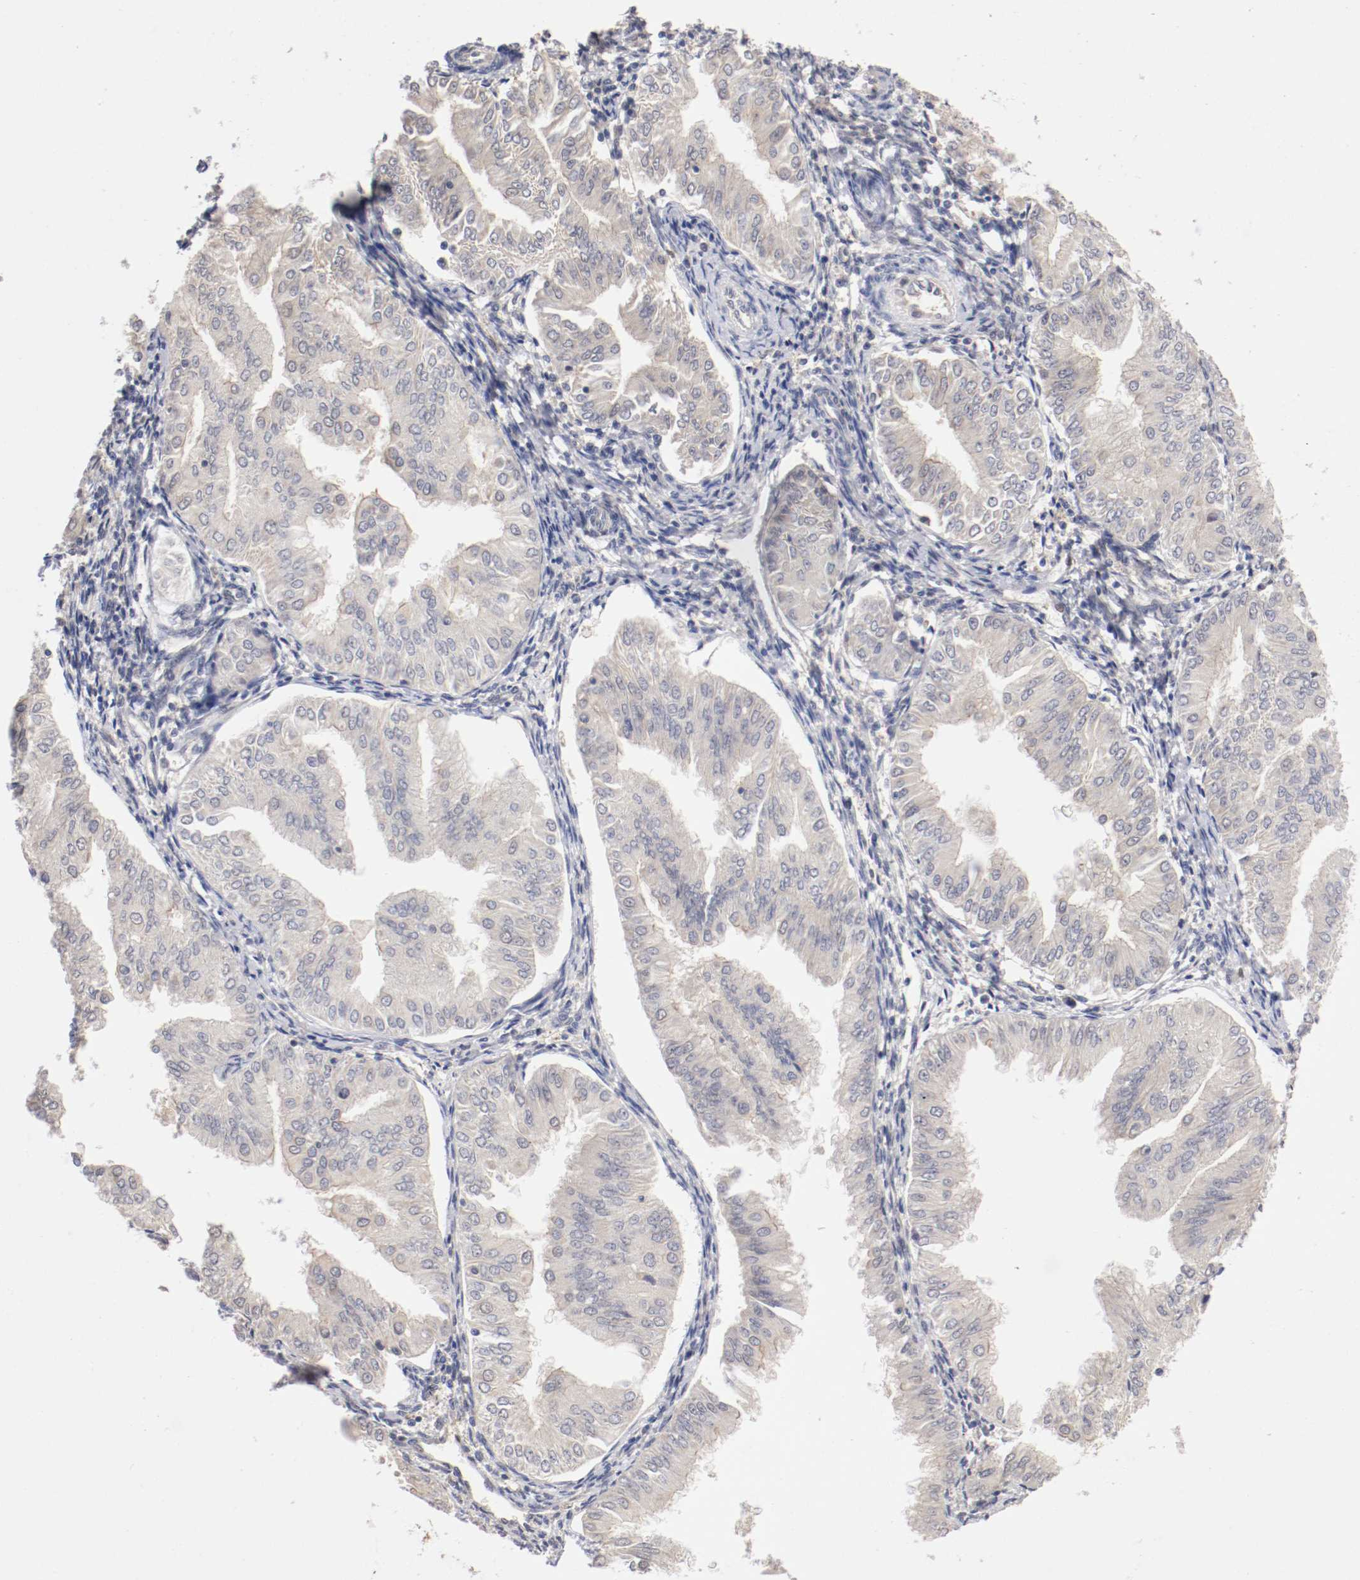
{"staining": {"intensity": "negative", "quantity": "none", "location": "none"}, "tissue": "endometrial cancer", "cell_type": "Tumor cells", "image_type": "cancer", "snomed": [{"axis": "morphology", "description": "Adenocarcinoma, NOS"}, {"axis": "topography", "description": "Endometrium"}], "caption": "There is no significant positivity in tumor cells of endometrial cancer (adenocarcinoma).", "gene": "DNMT3B", "patient": {"sex": "female", "age": 53}}